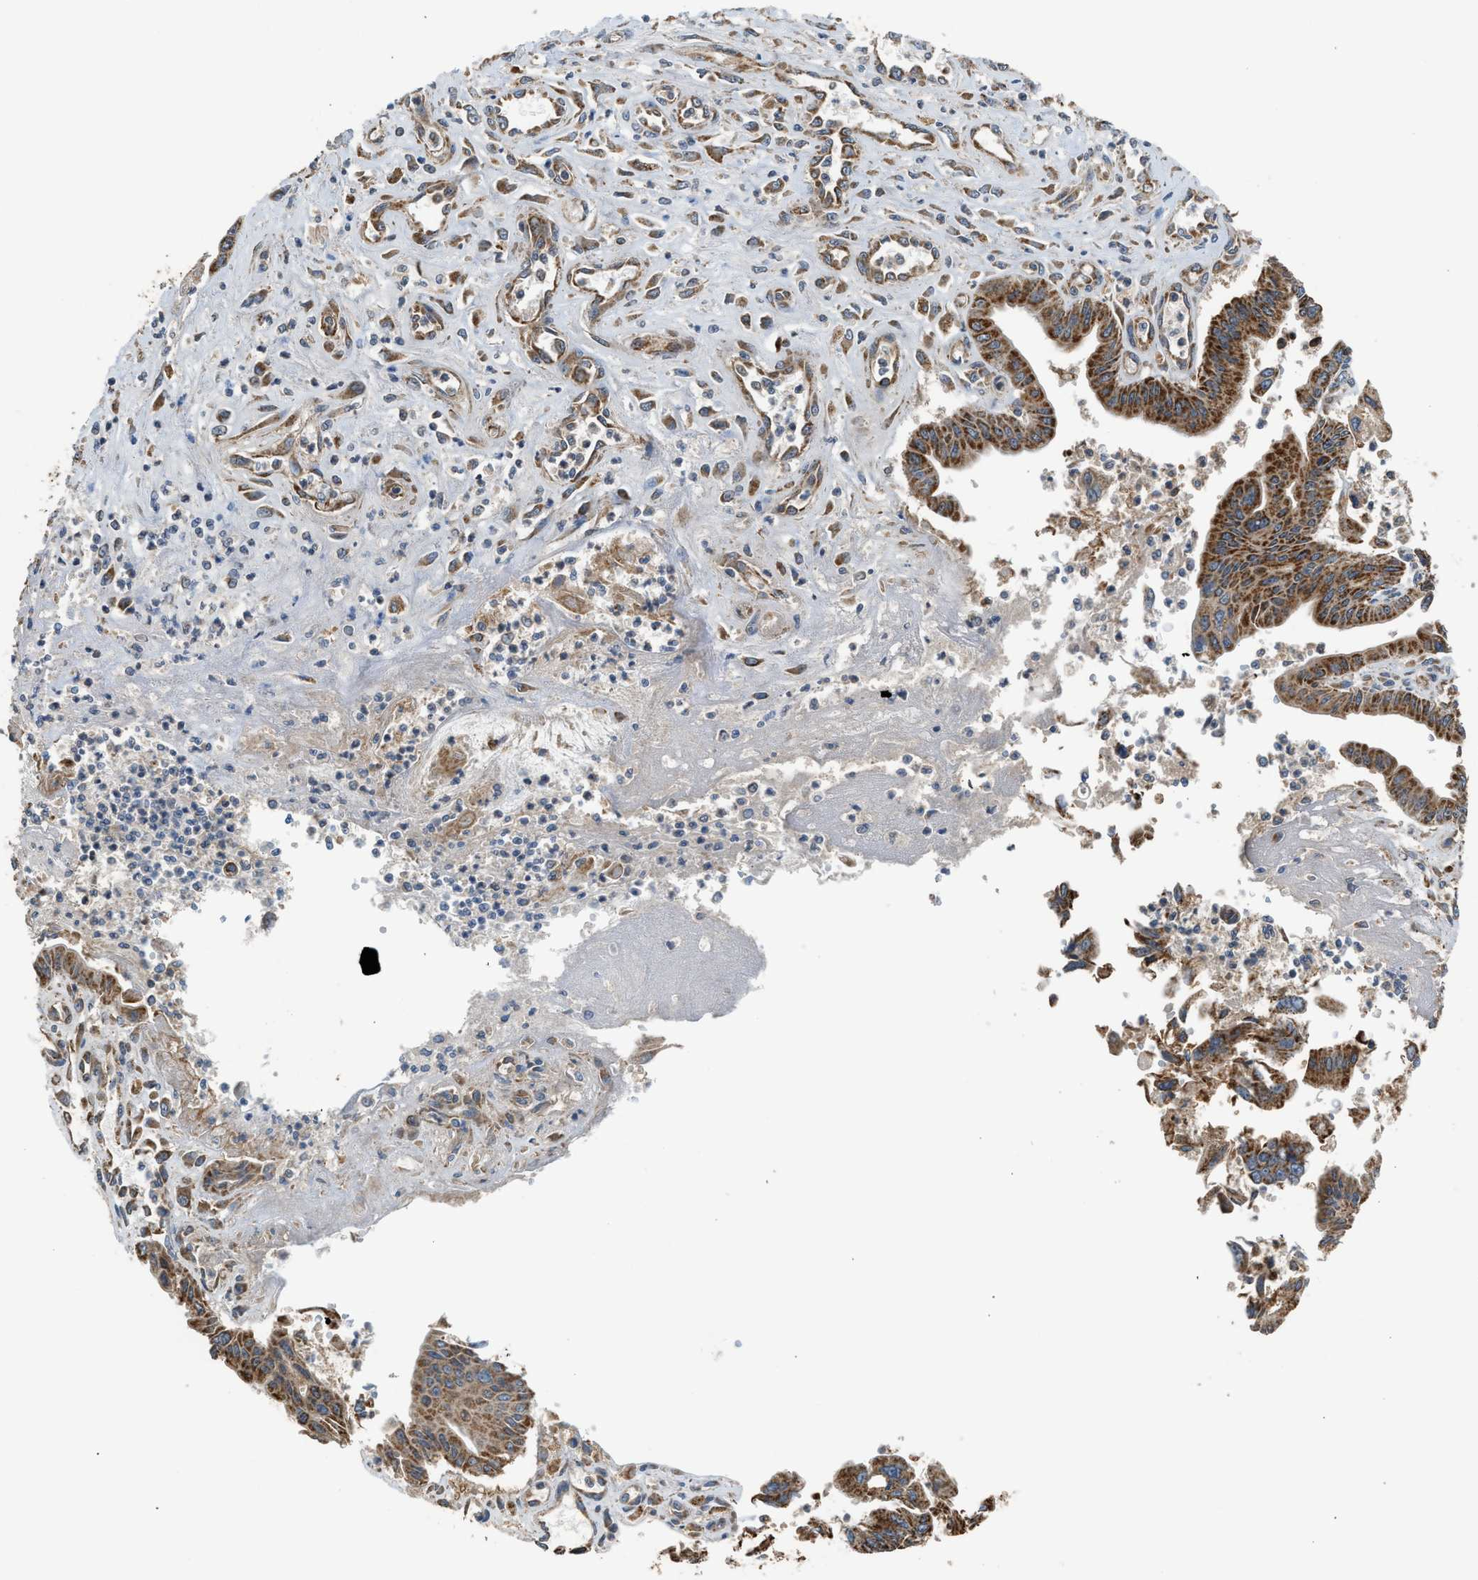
{"staining": {"intensity": "strong", "quantity": ">75%", "location": "cytoplasmic/membranous"}, "tissue": "pancreatic cancer", "cell_type": "Tumor cells", "image_type": "cancer", "snomed": [{"axis": "morphology", "description": "Adenocarcinoma, NOS"}, {"axis": "topography", "description": "Pancreas"}], "caption": "Pancreatic cancer (adenocarcinoma) stained with a protein marker shows strong staining in tumor cells.", "gene": "STARD3", "patient": {"sex": "male", "age": 56}}